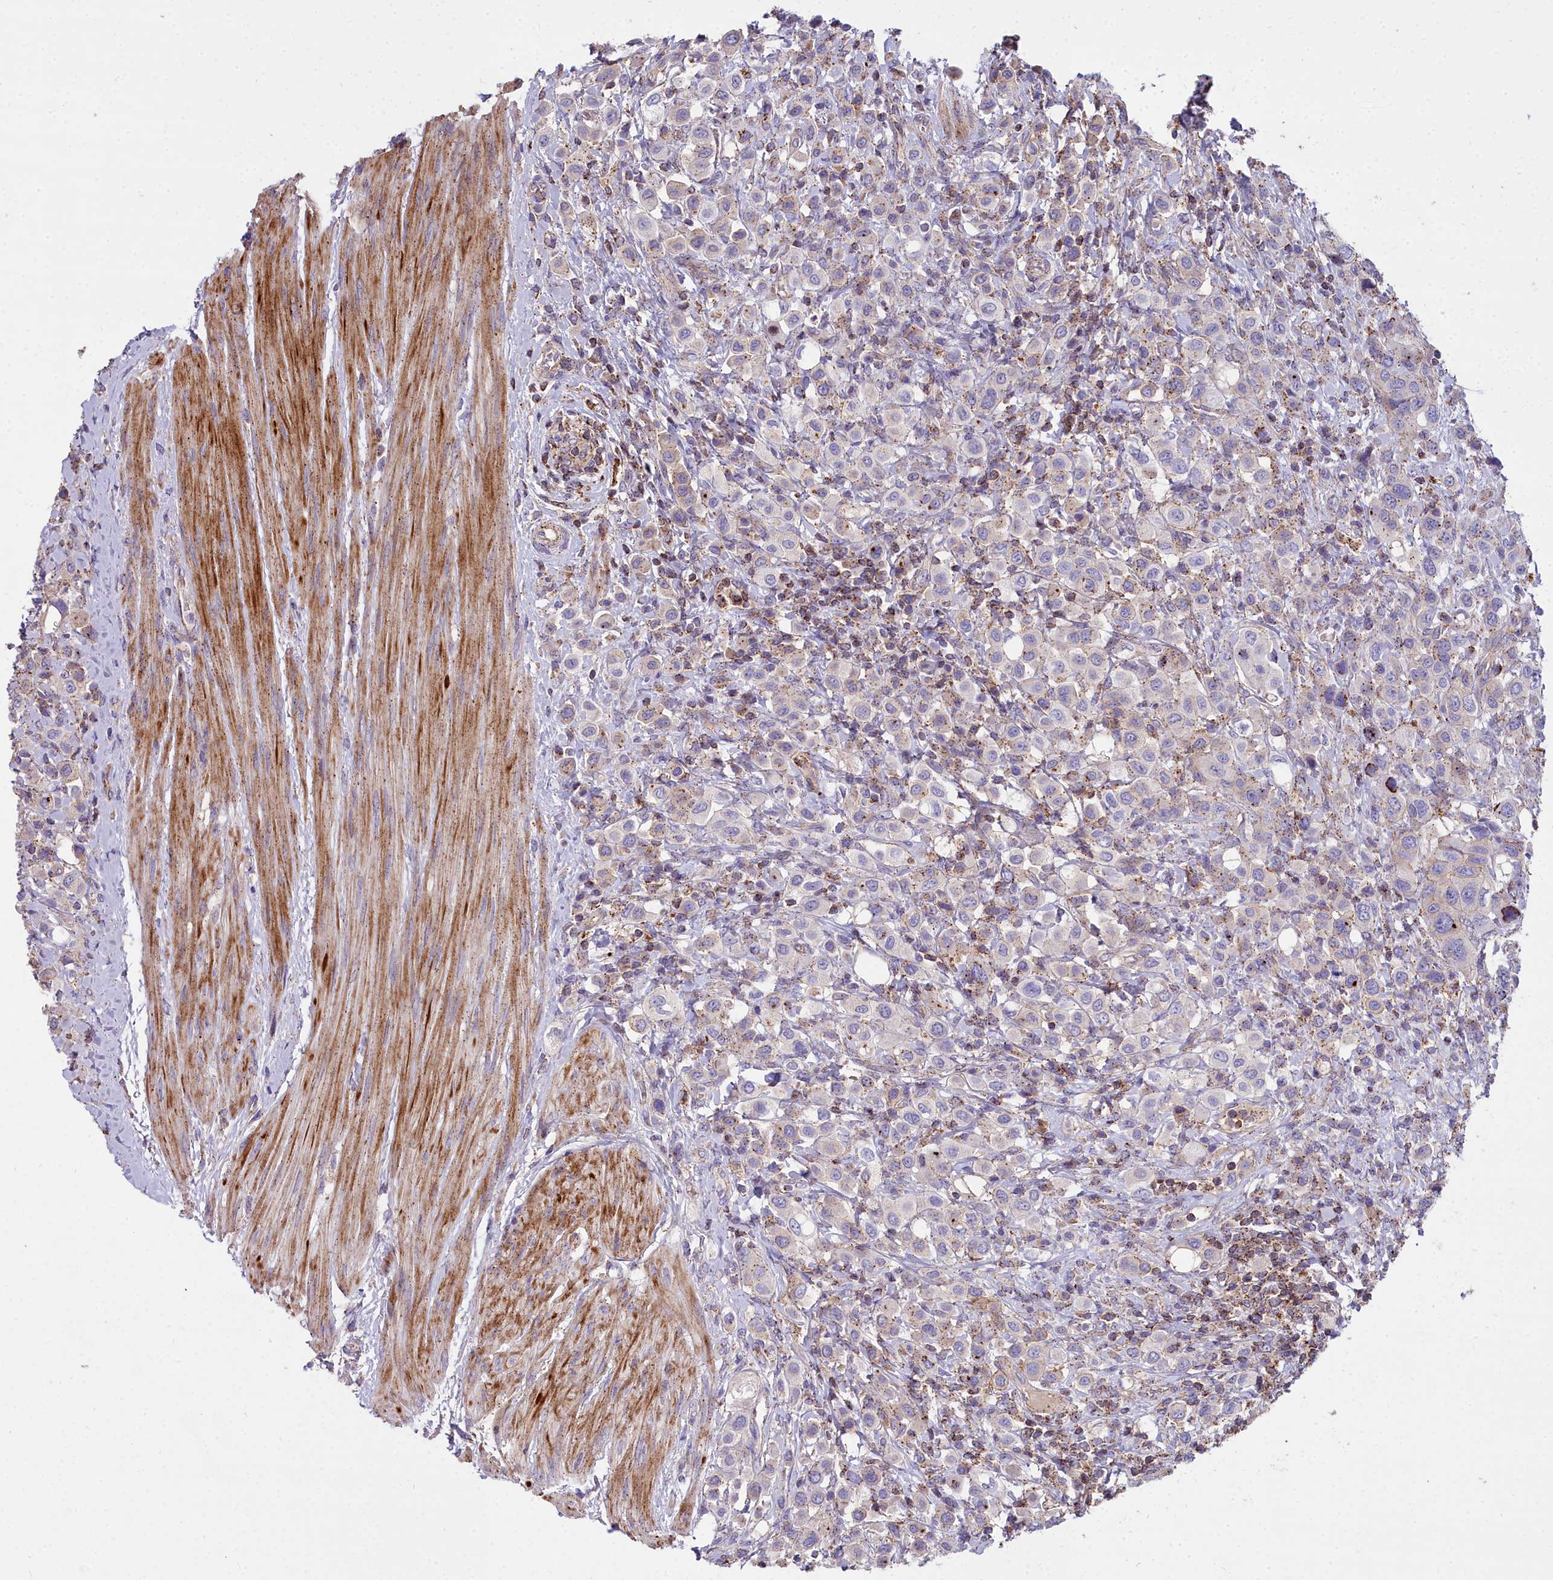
{"staining": {"intensity": "weak", "quantity": "<25%", "location": "cytoplasmic/membranous"}, "tissue": "urothelial cancer", "cell_type": "Tumor cells", "image_type": "cancer", "snomed": [{"axis": "morphology", "description": "Urothelial carcinoma, High grade"}, {"axis": "topography", "description": "Urinary bladder"}], "caption": "Immunohistochemical staining of human high-grade urothelial carcinoma displays no significant positivity in tumor cells. Nuclei are stained in blue.", "gene": "FRMPD1", "patient": {"sex": "male", "age": 50}}